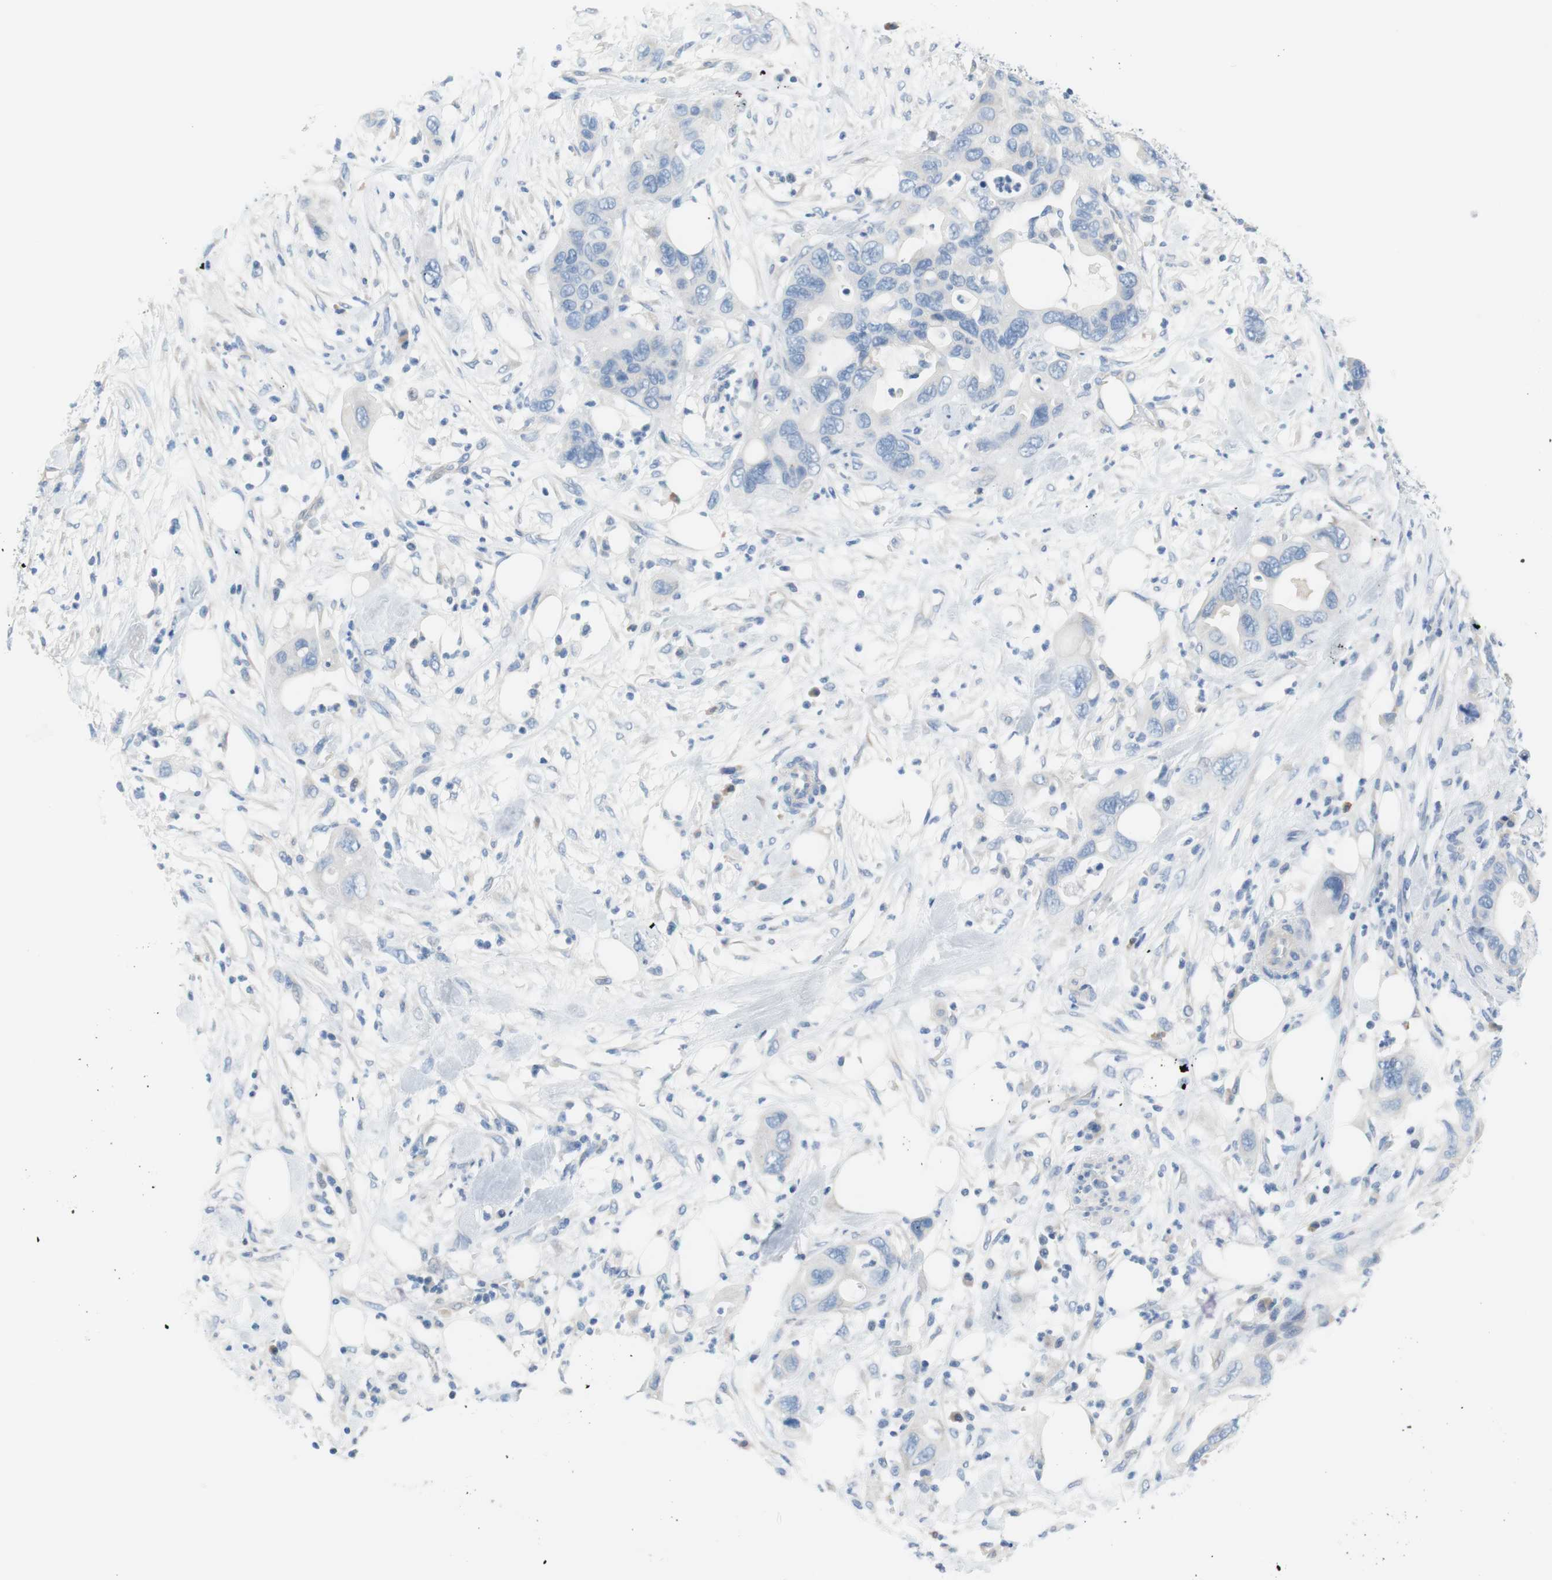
{"staining": {"intensity": "negative", "quantity": "none", "location": "none"}, "tissue": "pancreatic cancer", "cell_type": "Tumor cells", "image_type": "cancer", "snomed": [{"axis": "morphology", "description": "Adenocarcinoma, NOS"}, {"axis": "topography", "description": "Pancreas"}], "caption": "The immunohistochemistry (IHC) micrograph has no significant positivity in tumor cells of pancreatic cancer tissue.", "gene": "MYH1", "patient": {"sex": "female", "age": 71}}